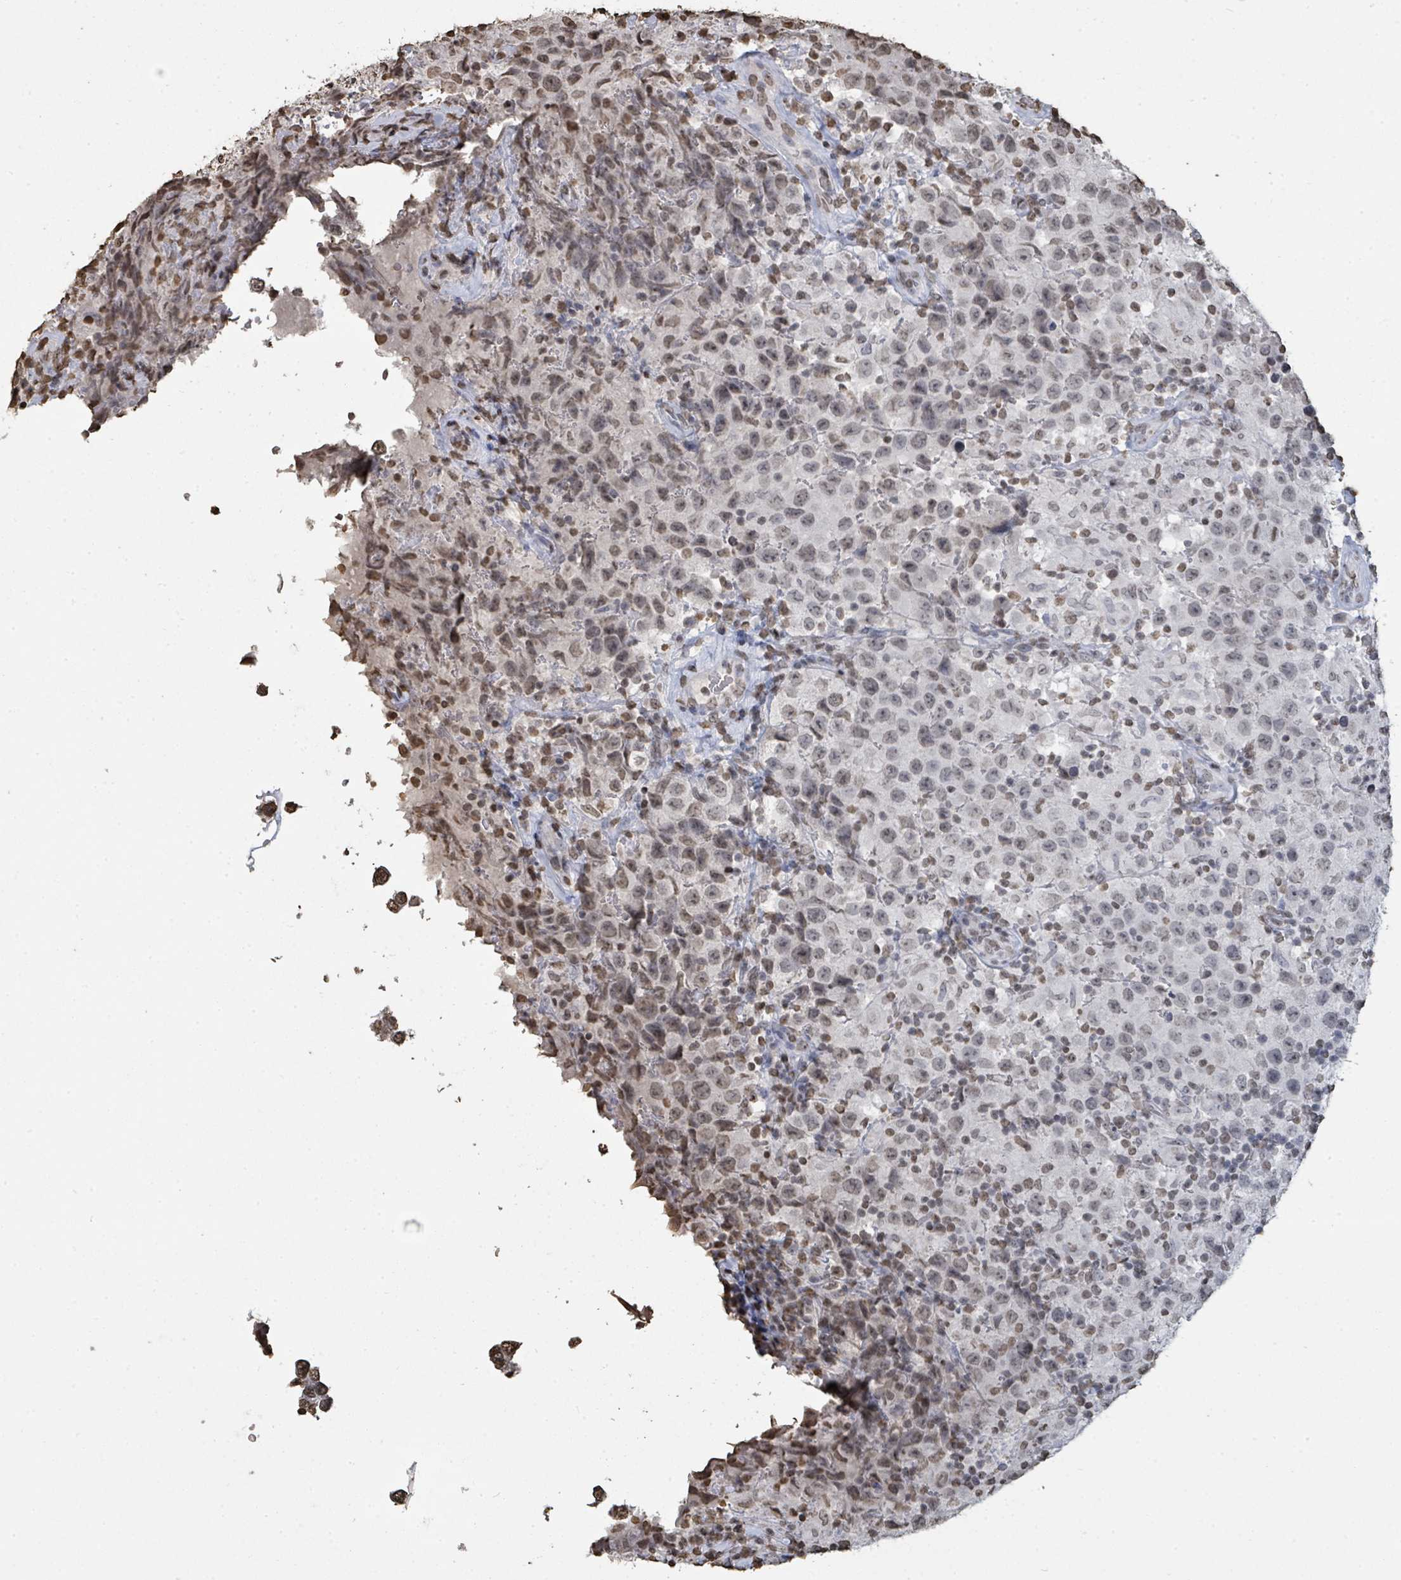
{"staining": {"intensity": "moderate", "quantity": "<25%", "location": "nuclear"}, "tissue": "testis cancer", "cell_type": "Tumor cells", "image_type": "cancer", "snomed": [{"axis": "morphology", "description": "Seminoma, NOS"}, {"axis": "morphology", "description": "Carcinoma, Embryonal, NOS"}, {"axis": "topography", "description": "Testis"}], "caption": "Moderate nuclear positivity is present in approximately <25% of tumor cells in testis embryonal carcinoma. The protein is stained brown, and the nuclei are stained in blue (DAB (3,3'-diaminobenzidine) IHC with brightfield microscopy, high magnification).", "gene": "MRPS12", "patient": {"sex": "male", "age": 41}}